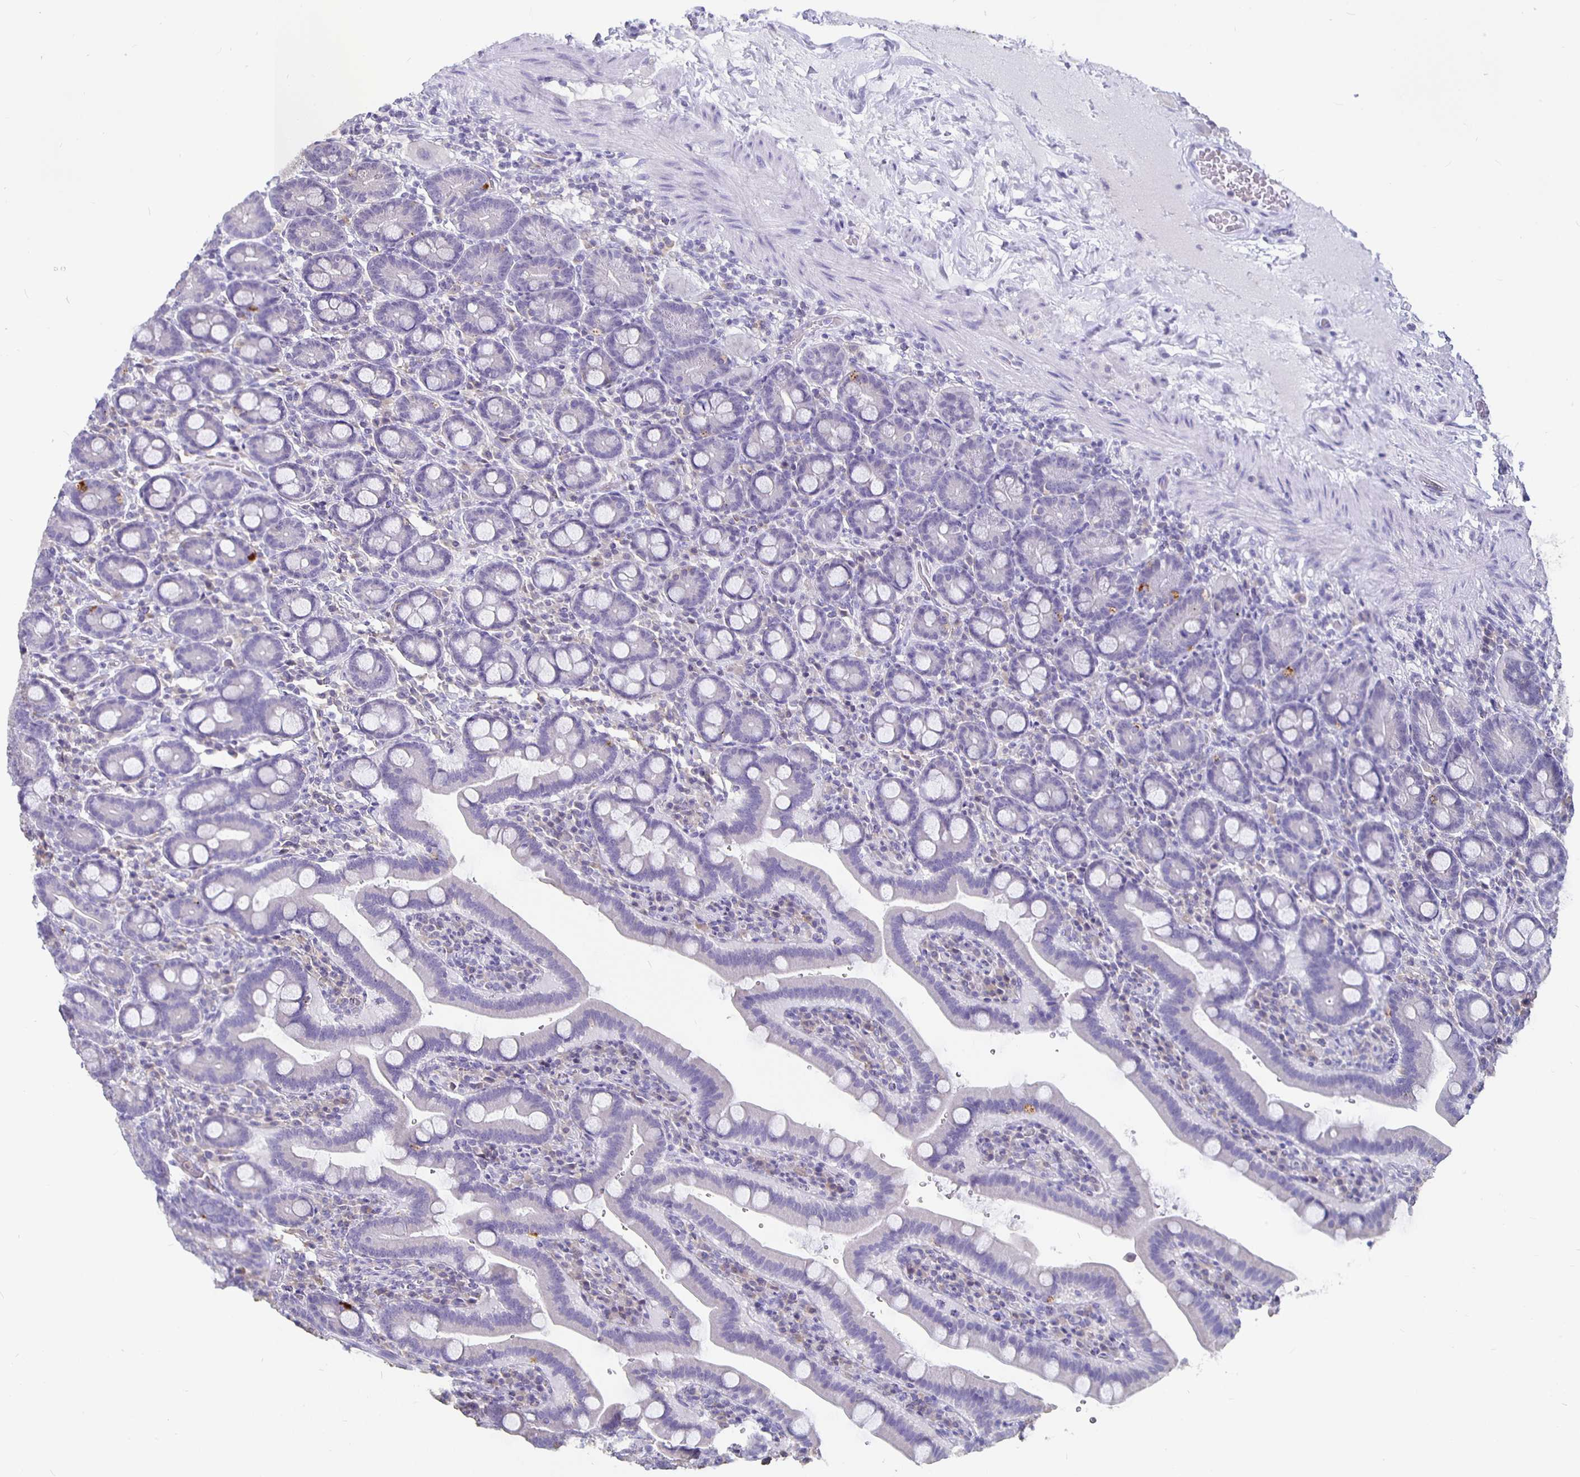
{"staining": {"intensity": "negative", "quantity": "none", "location": "none"}, "tissue": "small intestine", "cell_type": "Glandular cells", "image_type": "normal", "snomed": [{"axis": "morphology", "description": "Normal tissue, NOS"}, {"axis": "topography", "description": "Small intestine"}], "caption": "The histopathology image exhibits no significant positivity in glandular cells of small intestine.", "gene": "GPX4", "patient": {"sex": "male", "age": 26}}